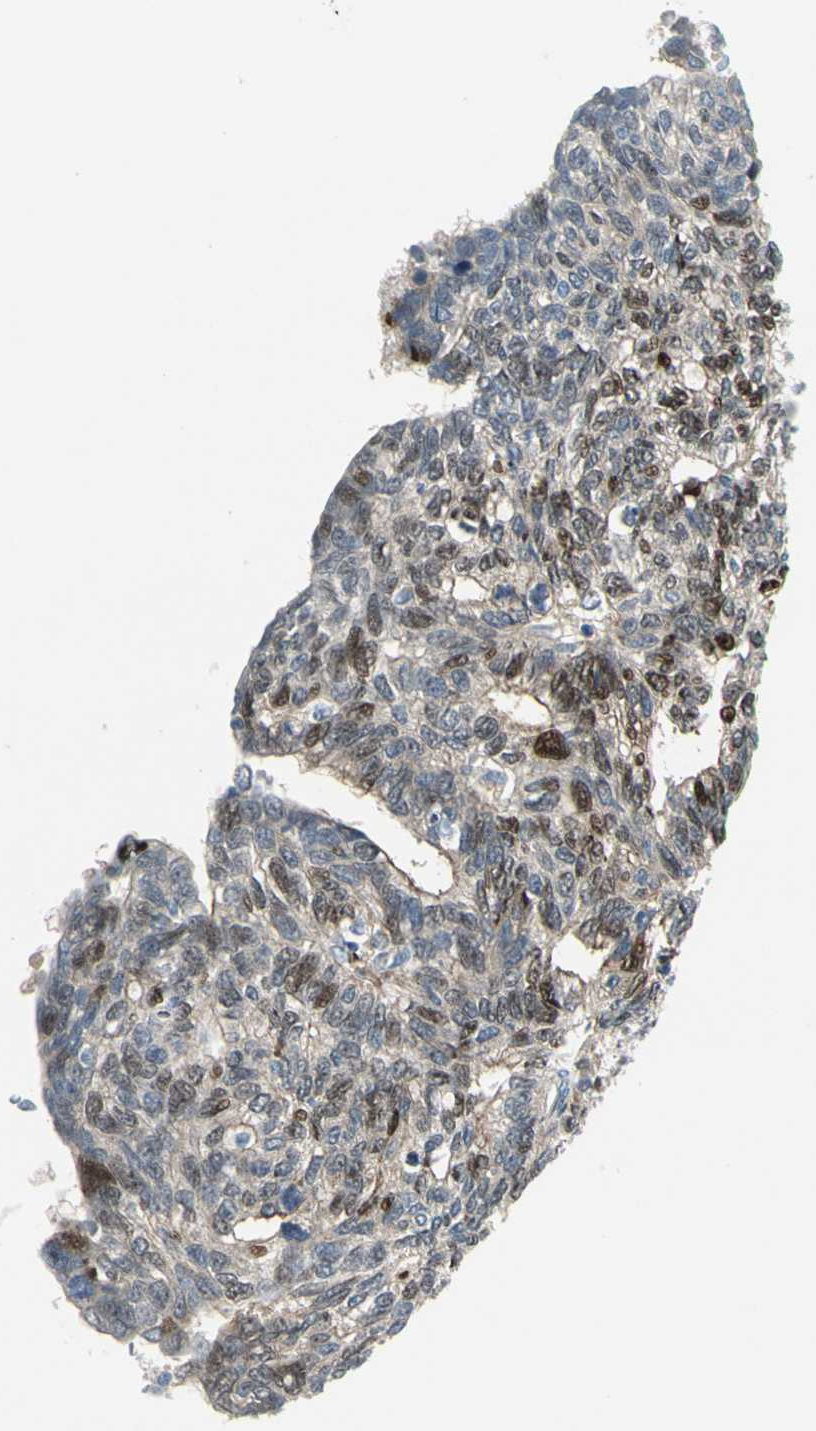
{"staining": {"intensity": "moderate", "quantity": "<25%", "location": "cytoplasmic/membranous,nuclear"}, "tissue": "ovarian cancer", "cell_type": "Tumor cells", "image_type": "cancer", "snomed": [{"axis": "morphology", "description": "Cystadenocarcinoma, serous, NOS"}, {"axis": "topography", "description": "Ovary"}], "caption": "Immunohistochemistry (IHC) photomicrograph of neoplastic tissue: human ovarian cancer (serous cystadenocarcinoma) stained using immunohistochemistry displays low levels of moderate protein expression localized specifically in the cytoplasmic/membranous and nuclear of tumor cells, appearing as a cytoplasmic/membranous and nuclear brown color.", "gene": "HMGCR", "patient": {"sex": "female", "age": 79}}